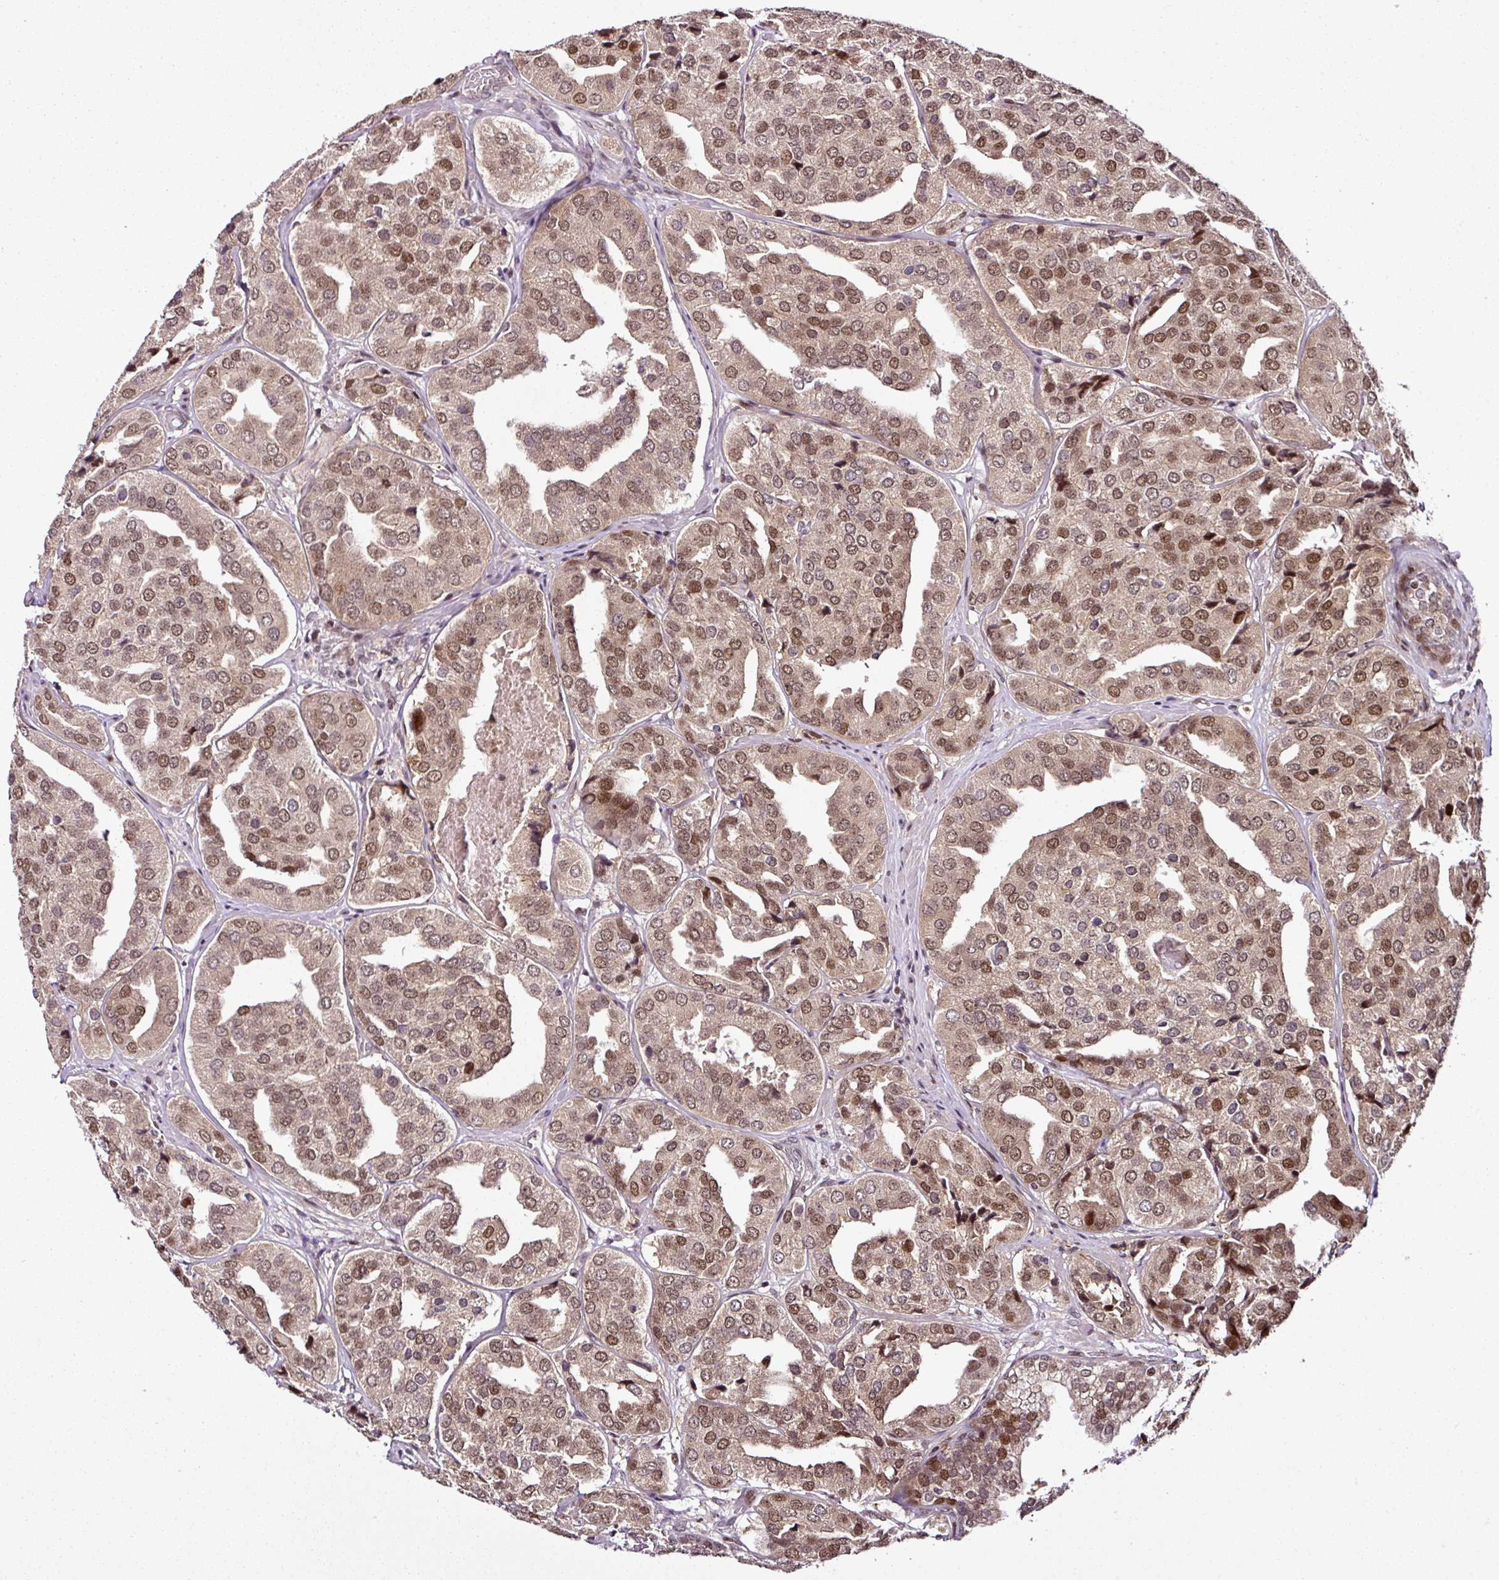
{"staining": {"intensity": "moderate", "quantity": ">75%", "location": "nuclear"}, "tissue": "prostate cancer", "cell_type": "Tumor cells", "image_type": "cancer", "snomed": [{"axis": "morphology", "description": "Adenocarcinoma, High grade"}, {"axis": "topography", "description": "Prostate"}], "caption": "Prostate adenocarcinoma (high-grade) tissue demonstrates moderate nuclear staining in about >75% of tumor cells", "gene": "COPRS", "patient": {"sex": "male", "age": 63}}